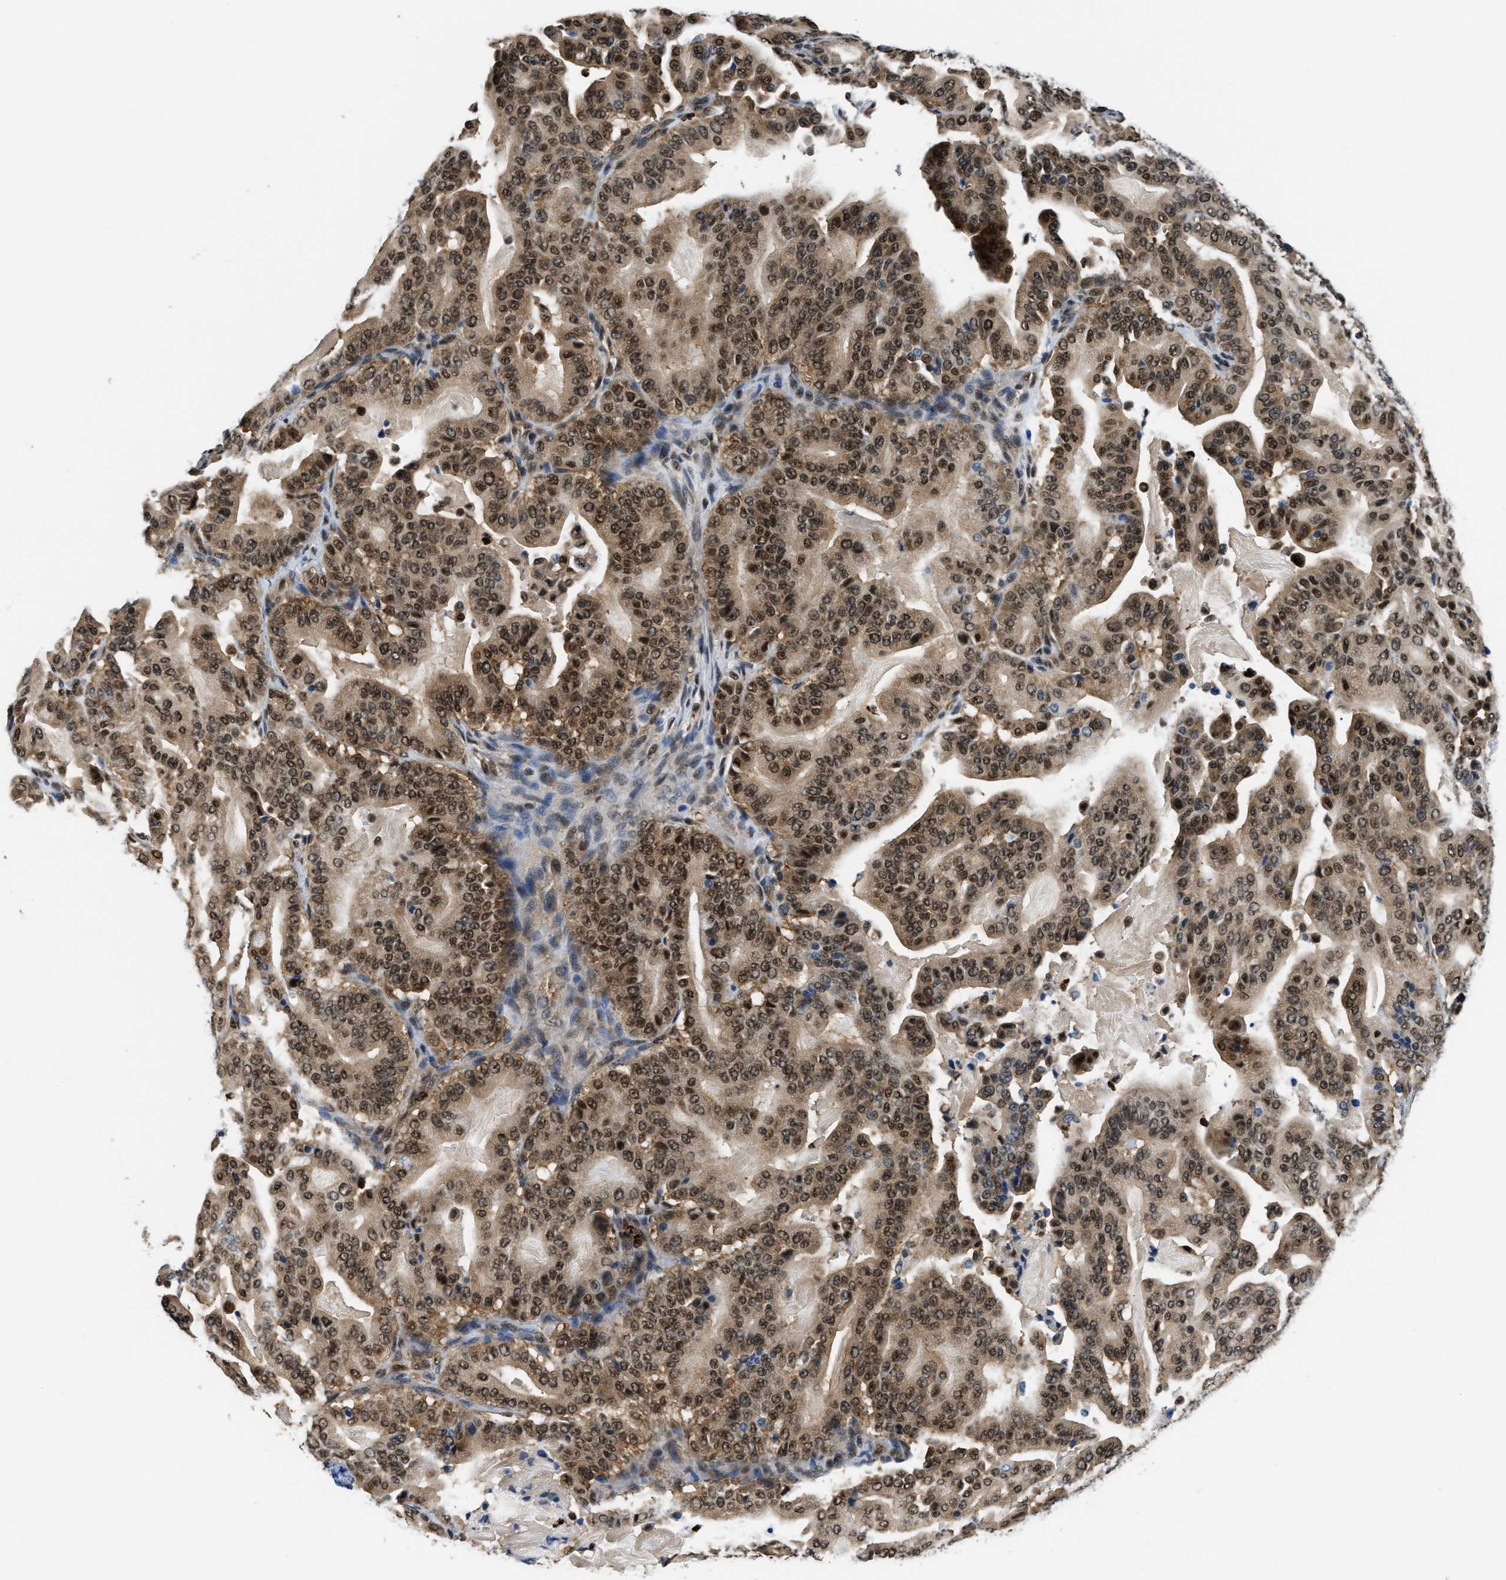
{"staining": {"intensity": "moderate", "quantity": ">75%", "location": "cytoplasmic/membranous,nuclear"}, "tissue": "pancreatic cancer", "cell_type": "Tumor cells", "image_type": "cancer", "snomed": [{"axis": "morphology", "description": "Adenocarcinoma, NOS"}, {"axis": "topography", "description": "Pancreas"}], "caption": "Tumor cells demonstrate medium levels of moderate cytoplasmic/membranous and nuclear staining in about >75% of cells in human pancreatic adenocarcinoma.", "gene": "CCNDBP1", "patient": {"sex": "male", "age": 63}}